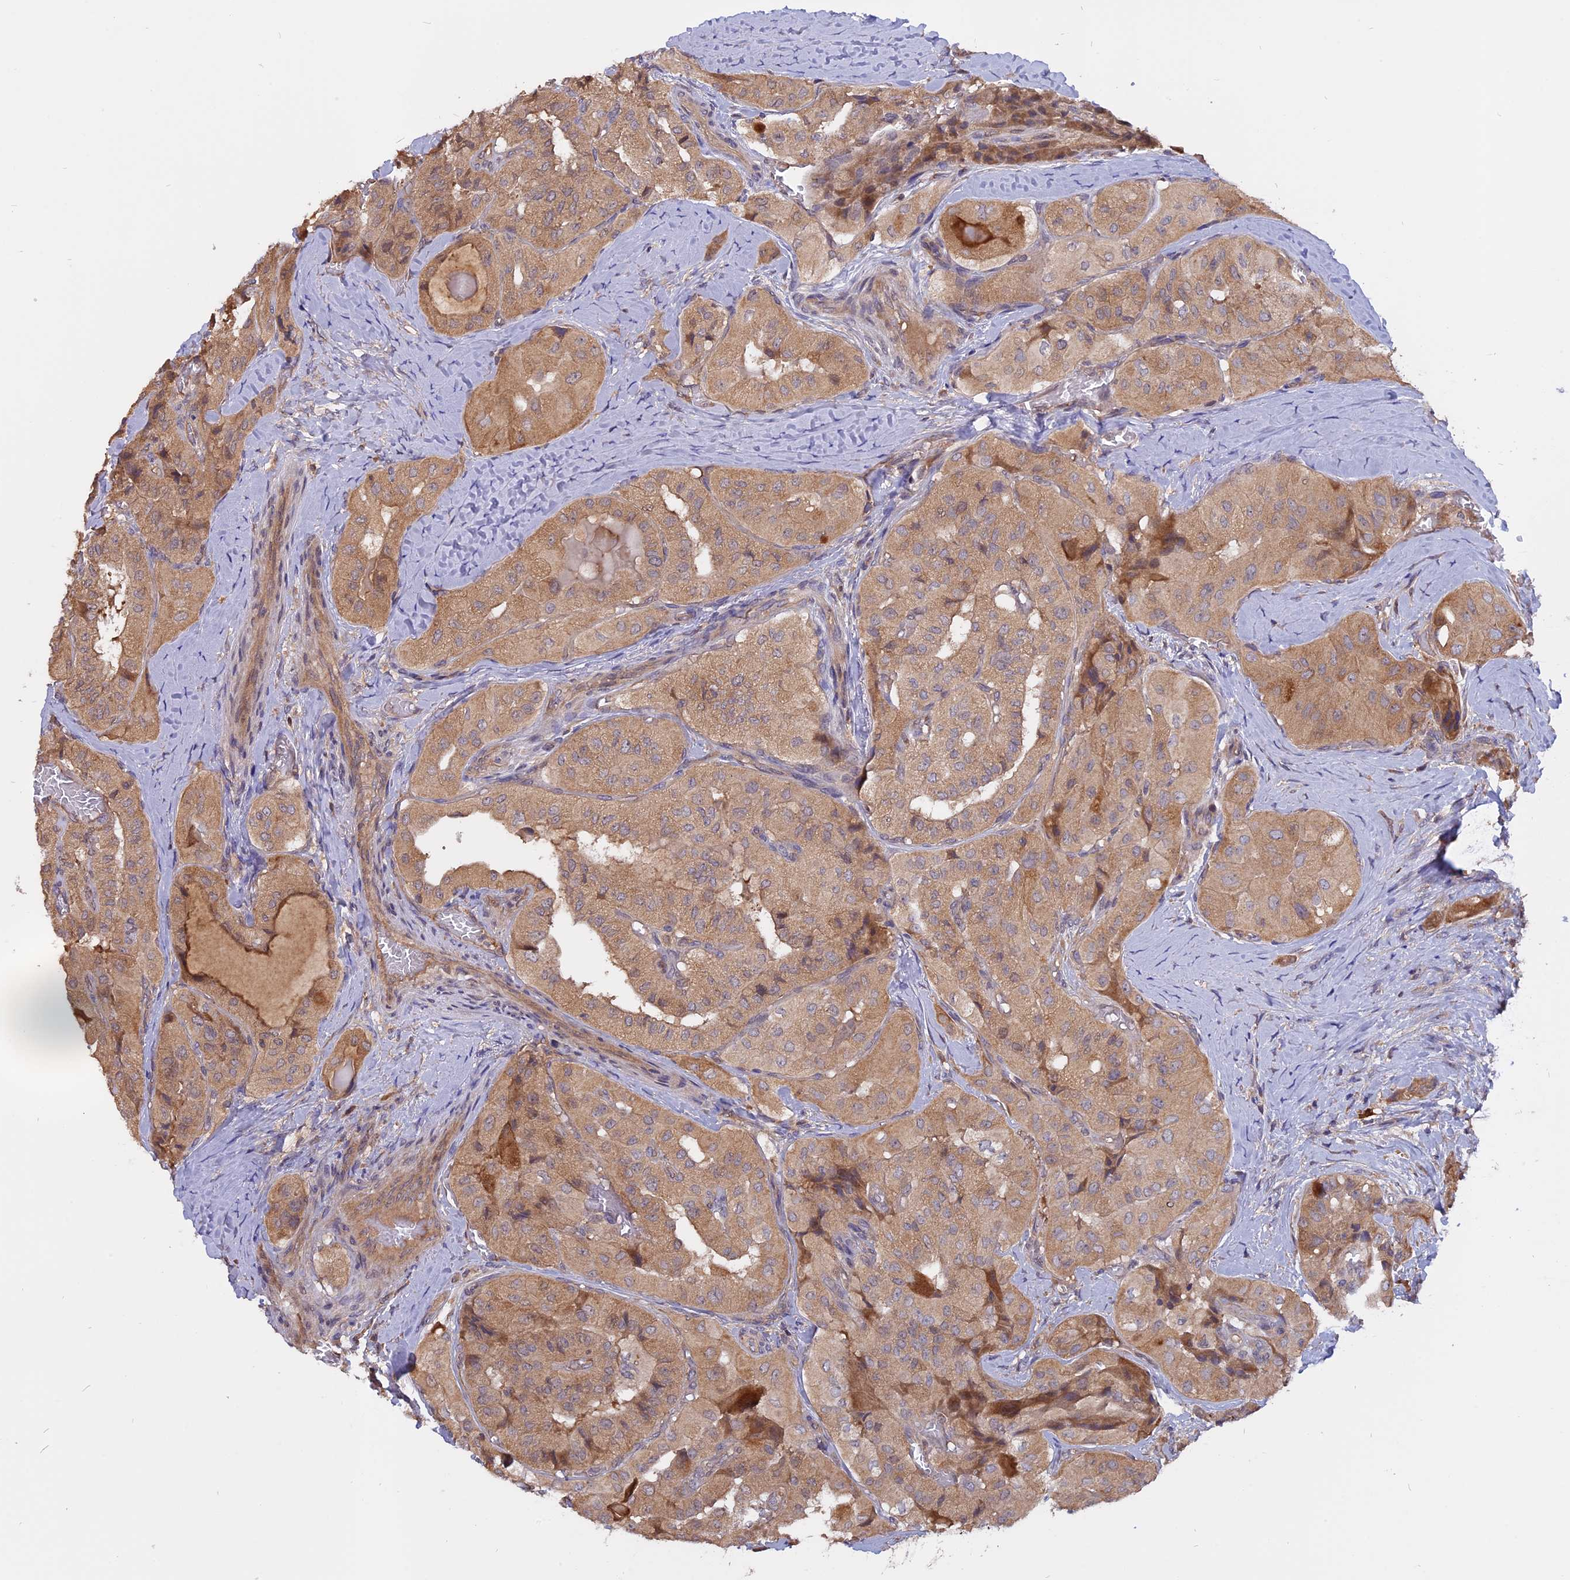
{"staining": {"intensity": "moderate", "quantity": ">75%", "location": "cytoplasmic/membranous"}, "tissue": "thyroid cancer", "cell_type": "Tumor cells", "image_type": "cancer", "snomed": [{"axis": "morphology", "description": "Normal tissue, NOS"}, {"axis": "morphology", "description": "Papillary adenocarcinoma, NOS"}, {"axis": "topography", "description": "Thyroid gland"}], "caption": "Immunohistochemical staining of thyroid cancer (papillary adenocarcinoma) displays moderate cytoplasmic/membranous protein expression in about >75% of tumor cells.", "gene": "CARMIL2", "patient": {"sex": "female", "age": 59}}